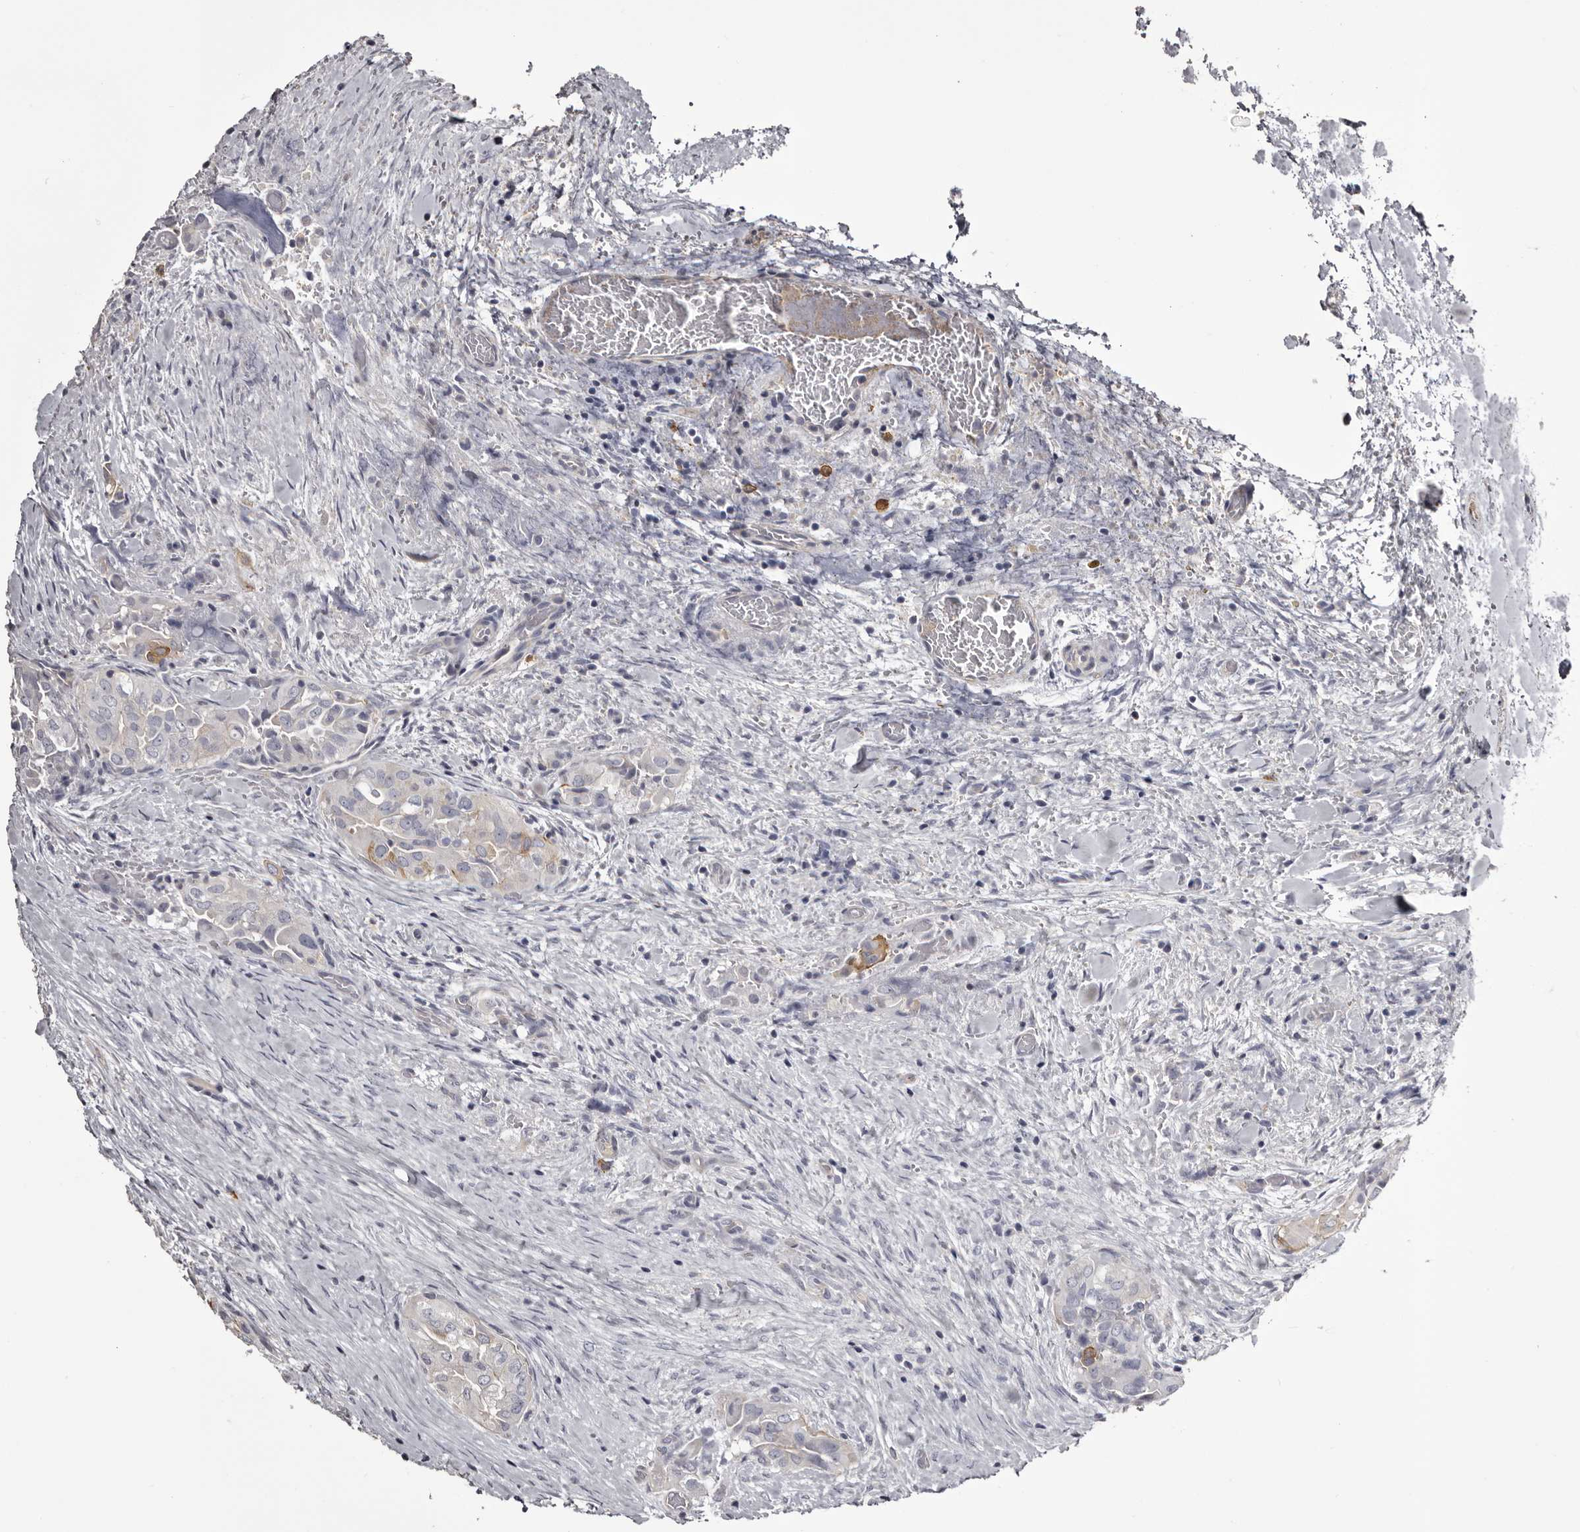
{"staining": {"intensity": "moderate", "quantity": "<25%", "location": "cytoplasmic/membranous"}, "tissue": "thyroid cancer", "cell_type": "Tumor cells", "image_type": "cancer", "snomed": [{"axis": "morphology", "description": "Papillary adenocarcinoma, NOS"}, {"axis": "topography", "description": "Thyroid gland"}], "caption": "Protein positivity by immunohistochemistry displays moderate cytoplasmic/membranous expression in approximately <25% of tumor cells in thyroid cancer (papillary adenocarcinoma). (Brightfield microscopy of DAB IHC at high magnification).", "gene": "LAD1", "patient": {"sex": "female", "age": 59}}